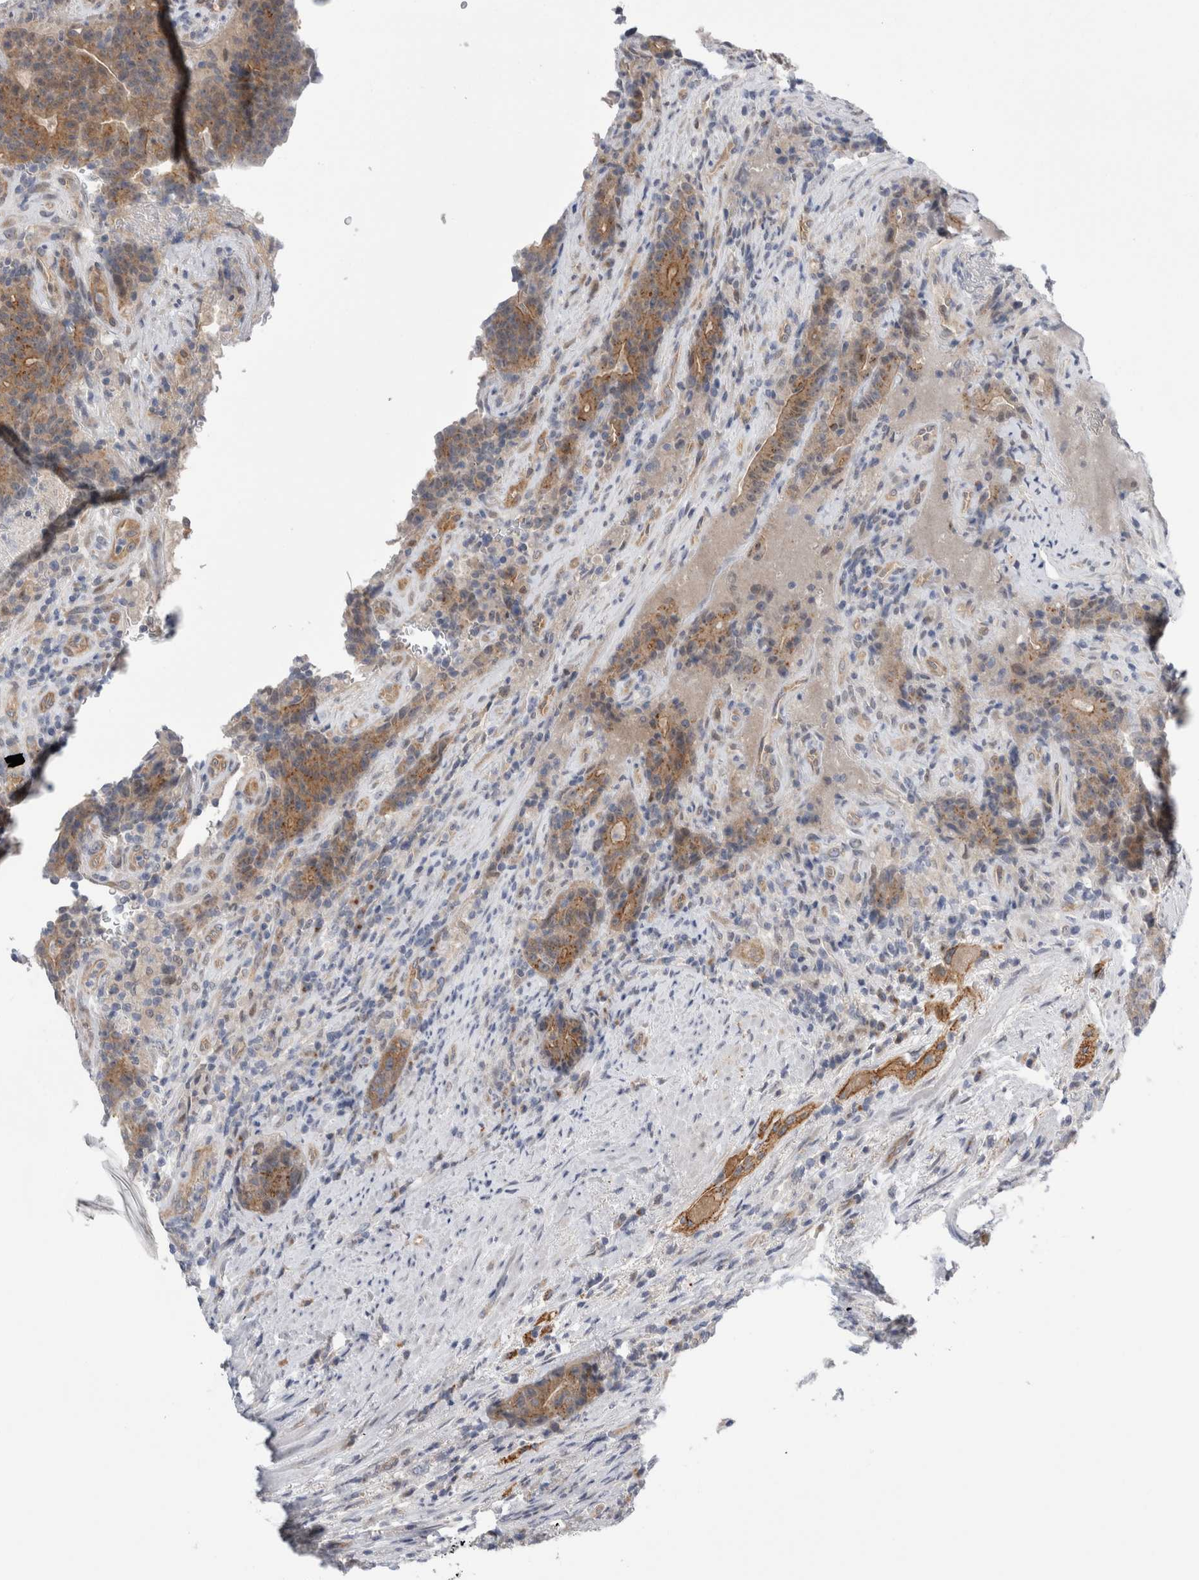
{"staining": {"intensity": "moderate", "quantity": "25%-75%", "location": "cytoplasmic/membranous"}, "tissue": "colorectal cancer", "cell_type": "Tumor cells", "image_type": "cancer", "snomed": [{"axis": "morphology", "description": "Normal tissue, NOS"}, {"axis": "morphology", "description": "Adenocarcinoma, NOS"}, {"axis": "topography", "description": "Colon"}], "caption": "Colorectal cancer (adenocarcinoma) was stained to show a protein in brown. There is medium levels of moderate cytoplasmic/membranous expression in approximately 25%-75% of tumor cells.", "gene": "TAFA5", "patient": {"sex": "female", "age": 75}}